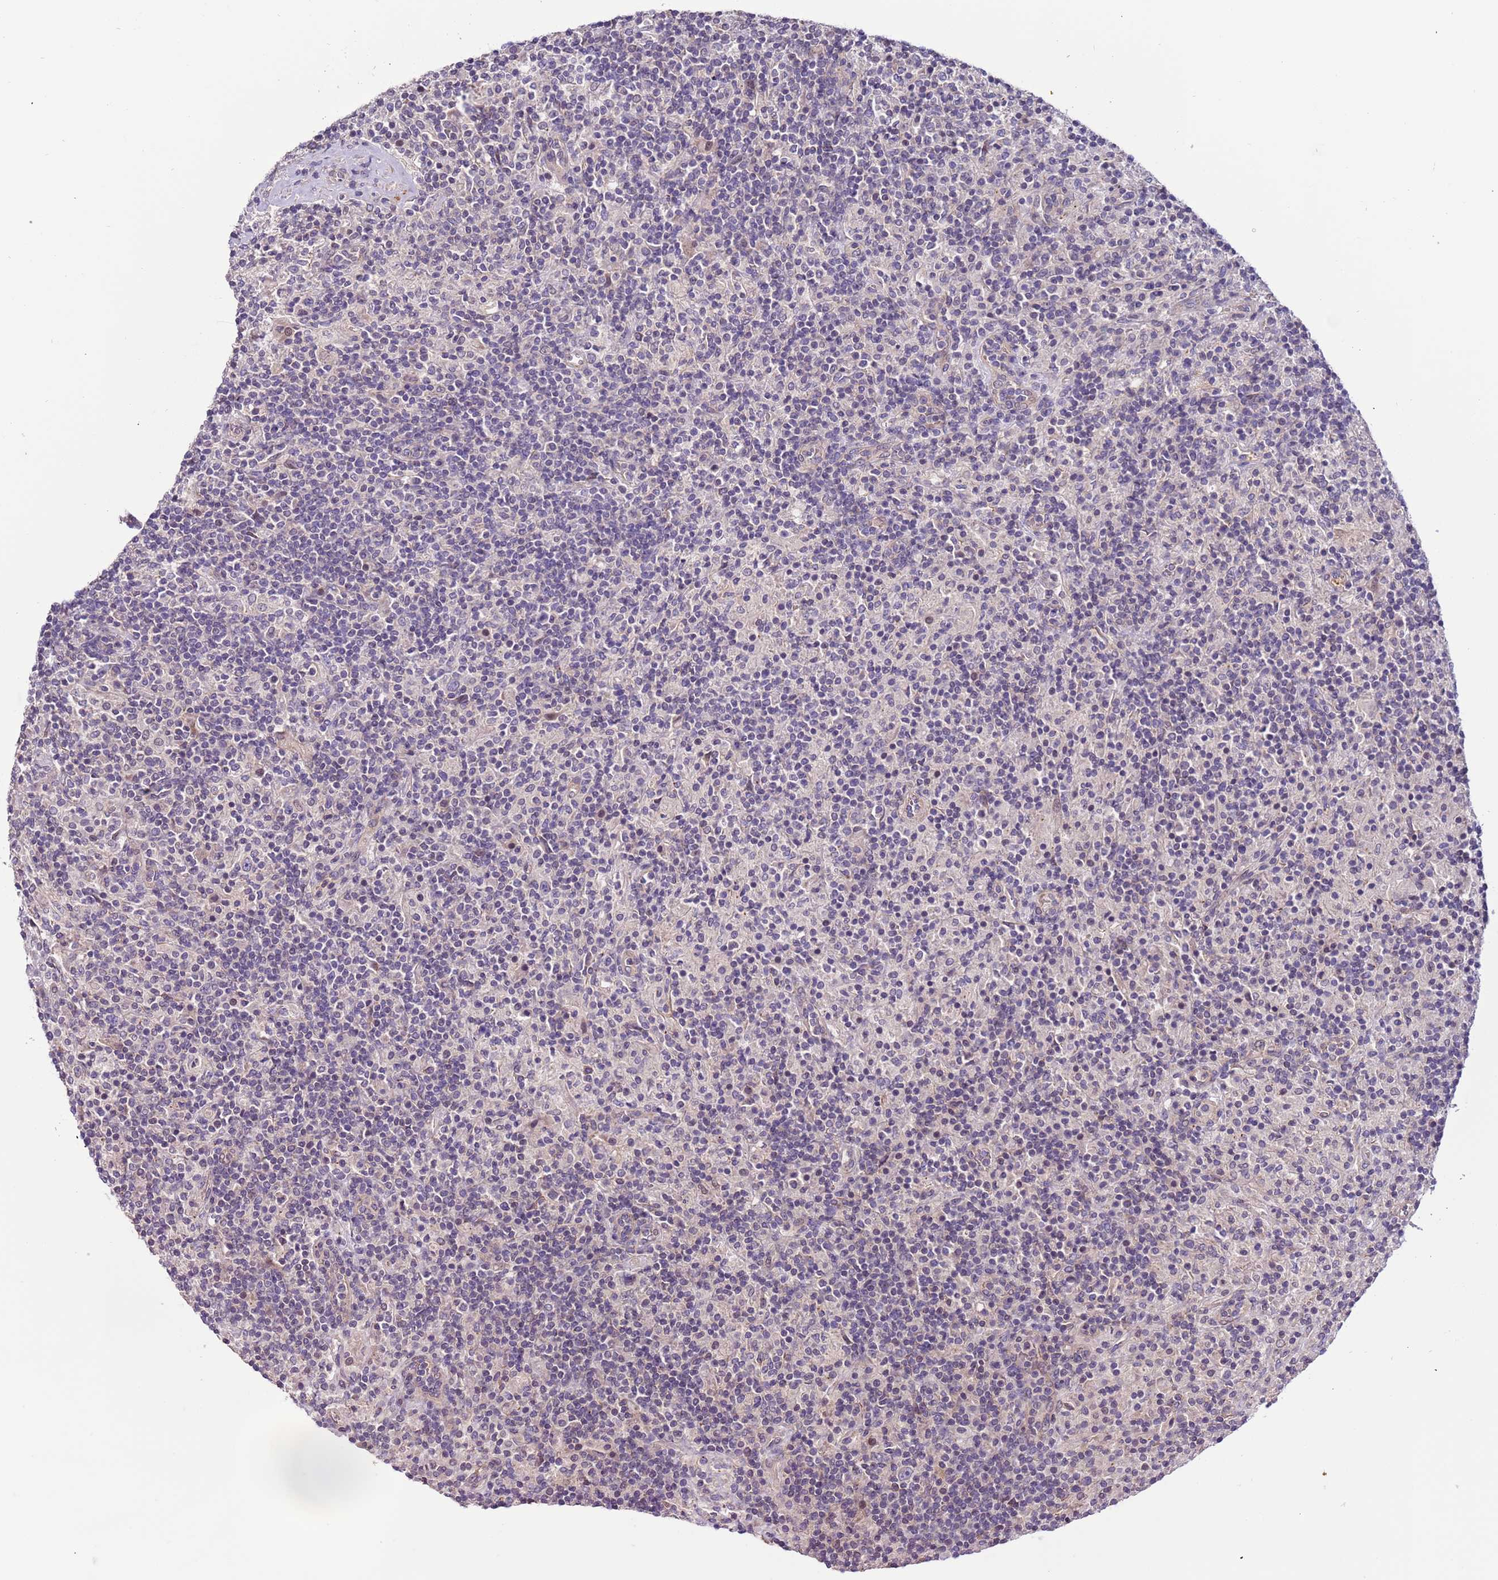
{"staining": {"intensity": "negative", "quantity": "none", "location": "none"}, "tissue": "lymphoma", "cell_type": "Tumor cells", "image_type": "cancer", "snomed": [{"axis": "morphology", "description": "Hodgkin's disease, NOS"}, {"axis": "topography", "description": "Lymph node"}], "caption": "DAB immunohistochemical staining of human Hodgkin's disease reveals no significant staining in tumor cells. Brightfield microscopy of IHC stained with DAB (3,3'-diaminobenzidine) (brown) and hematoxylin (blue), captured at high magnification.", "gene": "LAMB4", "patient": {"sex": "male", "age": 70}}